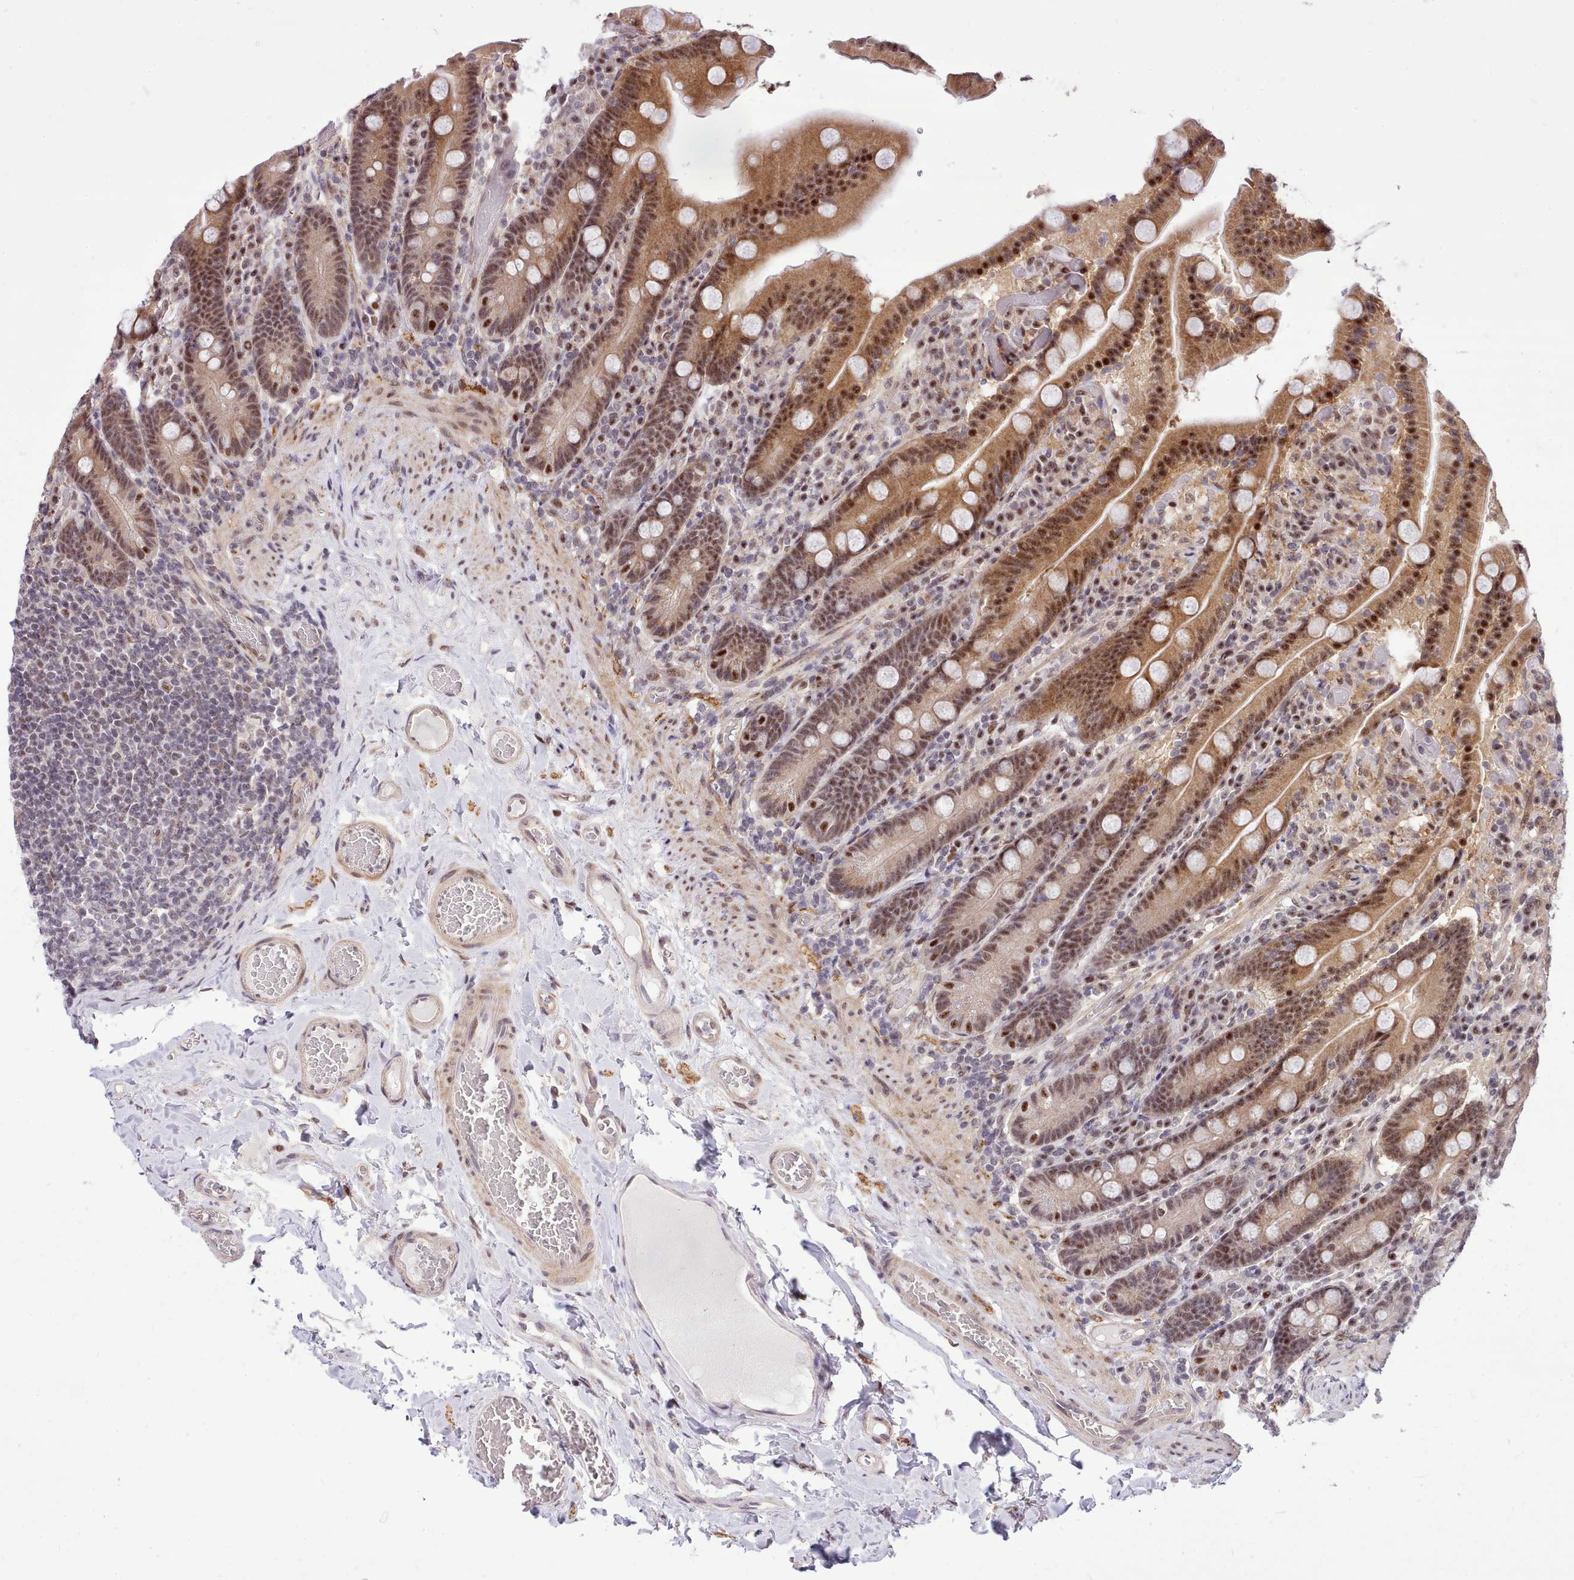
{"staining": {"intensity": "moderate", "quantity": ">75%", "location": "cytoplasmic/membranous,nuclear"}, "tissue": "duodenum", "cell_type": "Glandular cells", "image_type": "normal", "snomed": [{"axis": "morphology", "description": "Normal tissue, NOS"}, {"axis": "topography", "description": "Duodenum"}], "caption": "Immunohistochemistry of normal human duodenum shows medium levels of moderate cytoplasmic/membranous,nuclear expression in about >75% of glandular cells.", "gene": "HOXB7", "patient": {"sex": "female", "age": 62}}